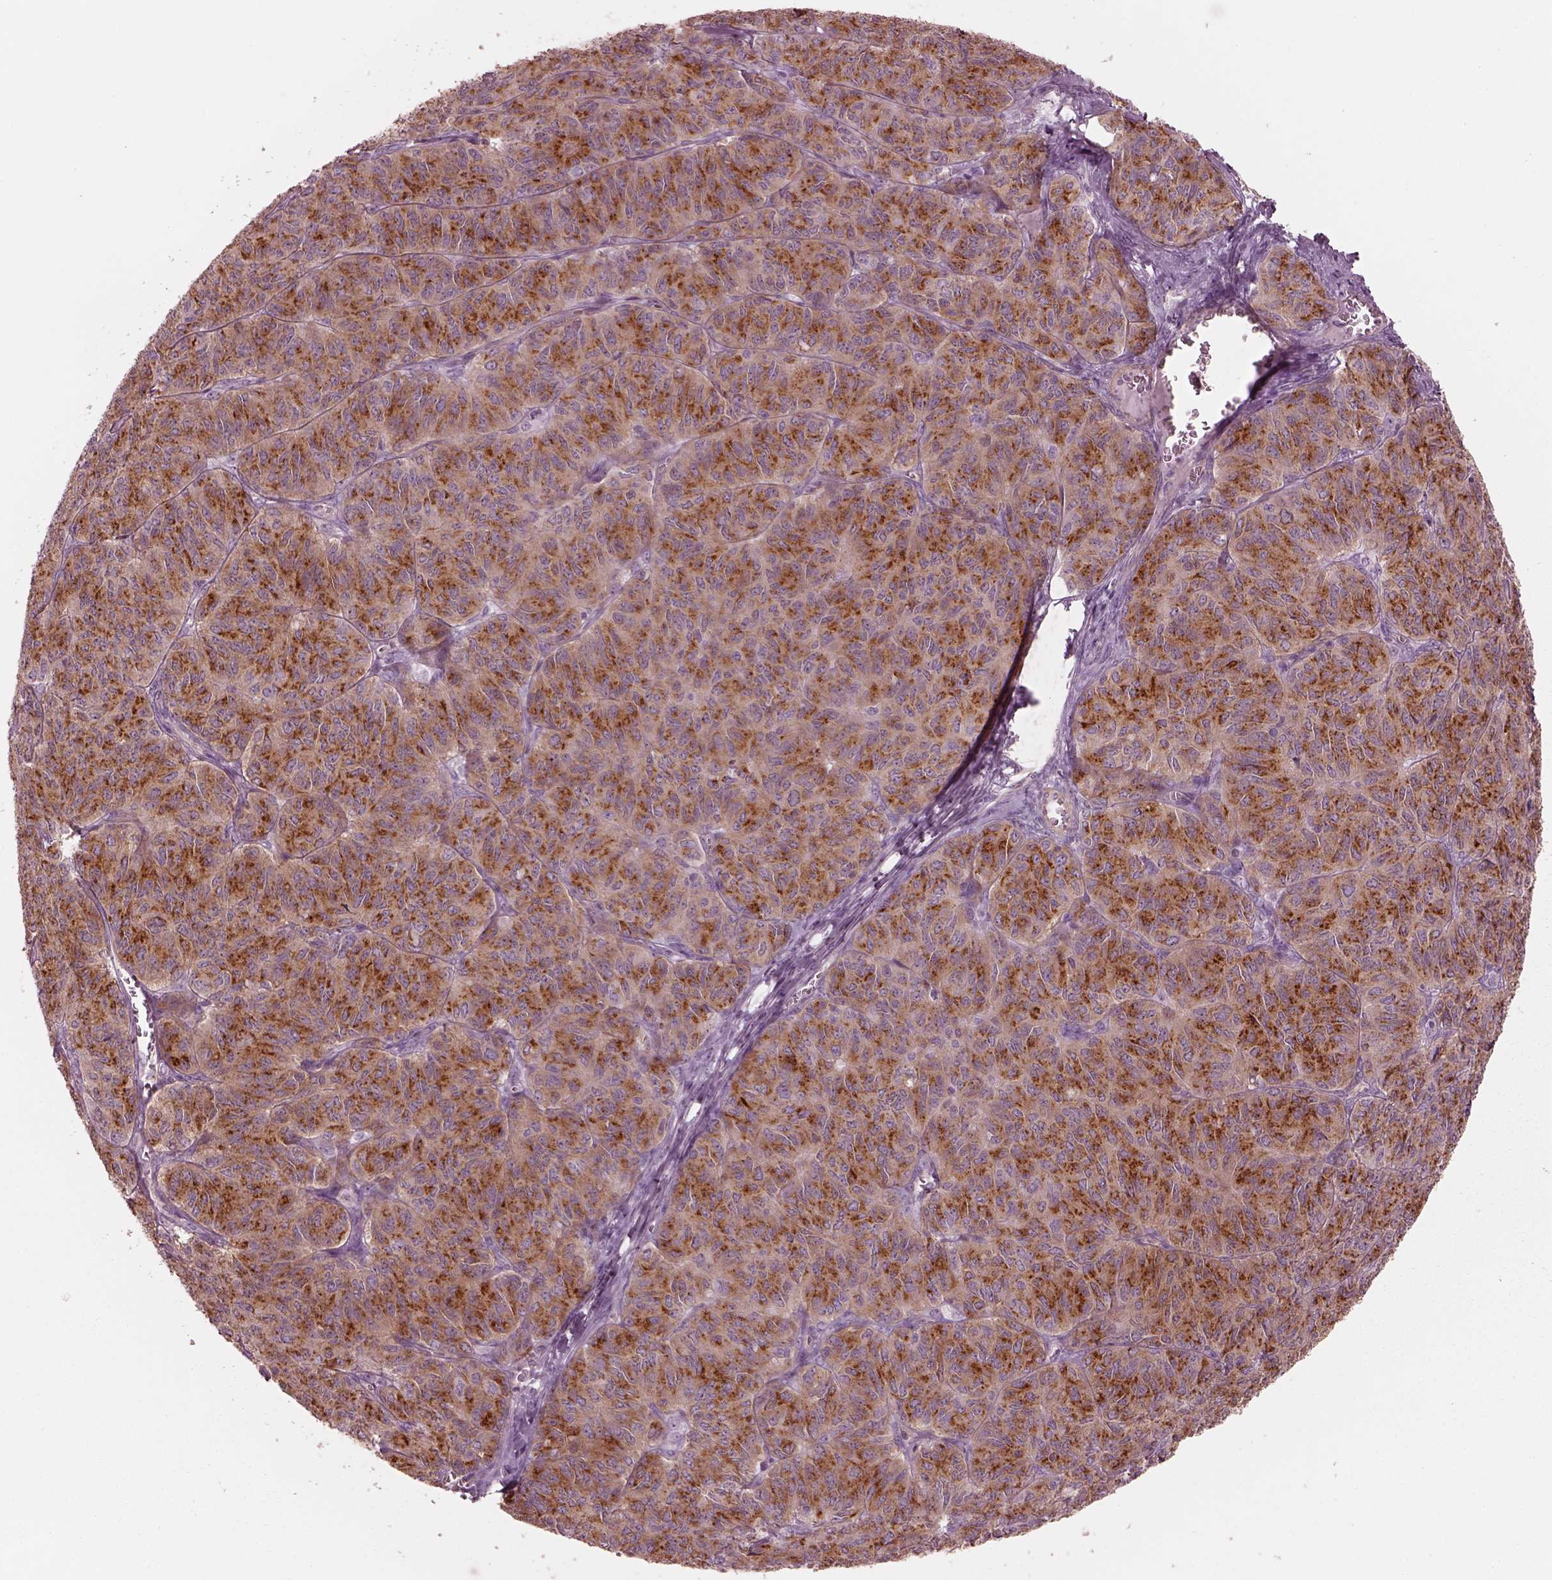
{"staining": {"intensity": "strong", "quantity": ">75%", "location": "cytoplasmic/membranous"}, "tissue": "ovarian cancer", "cell_type": "Tumor cells", "image_type": "cancer", "snomed": [{"axis": "morphology", "description": "Carcinoma, endometroid"}, {"axis": "topography", "description": "Ovary"}], "caption": "Human ovarian endometroid carcinoma stained with a protein marker exhibits strong staining in tumor cells.", "gene": "ELAPOR1", "patient": {"sex": "female", "age": 80}}